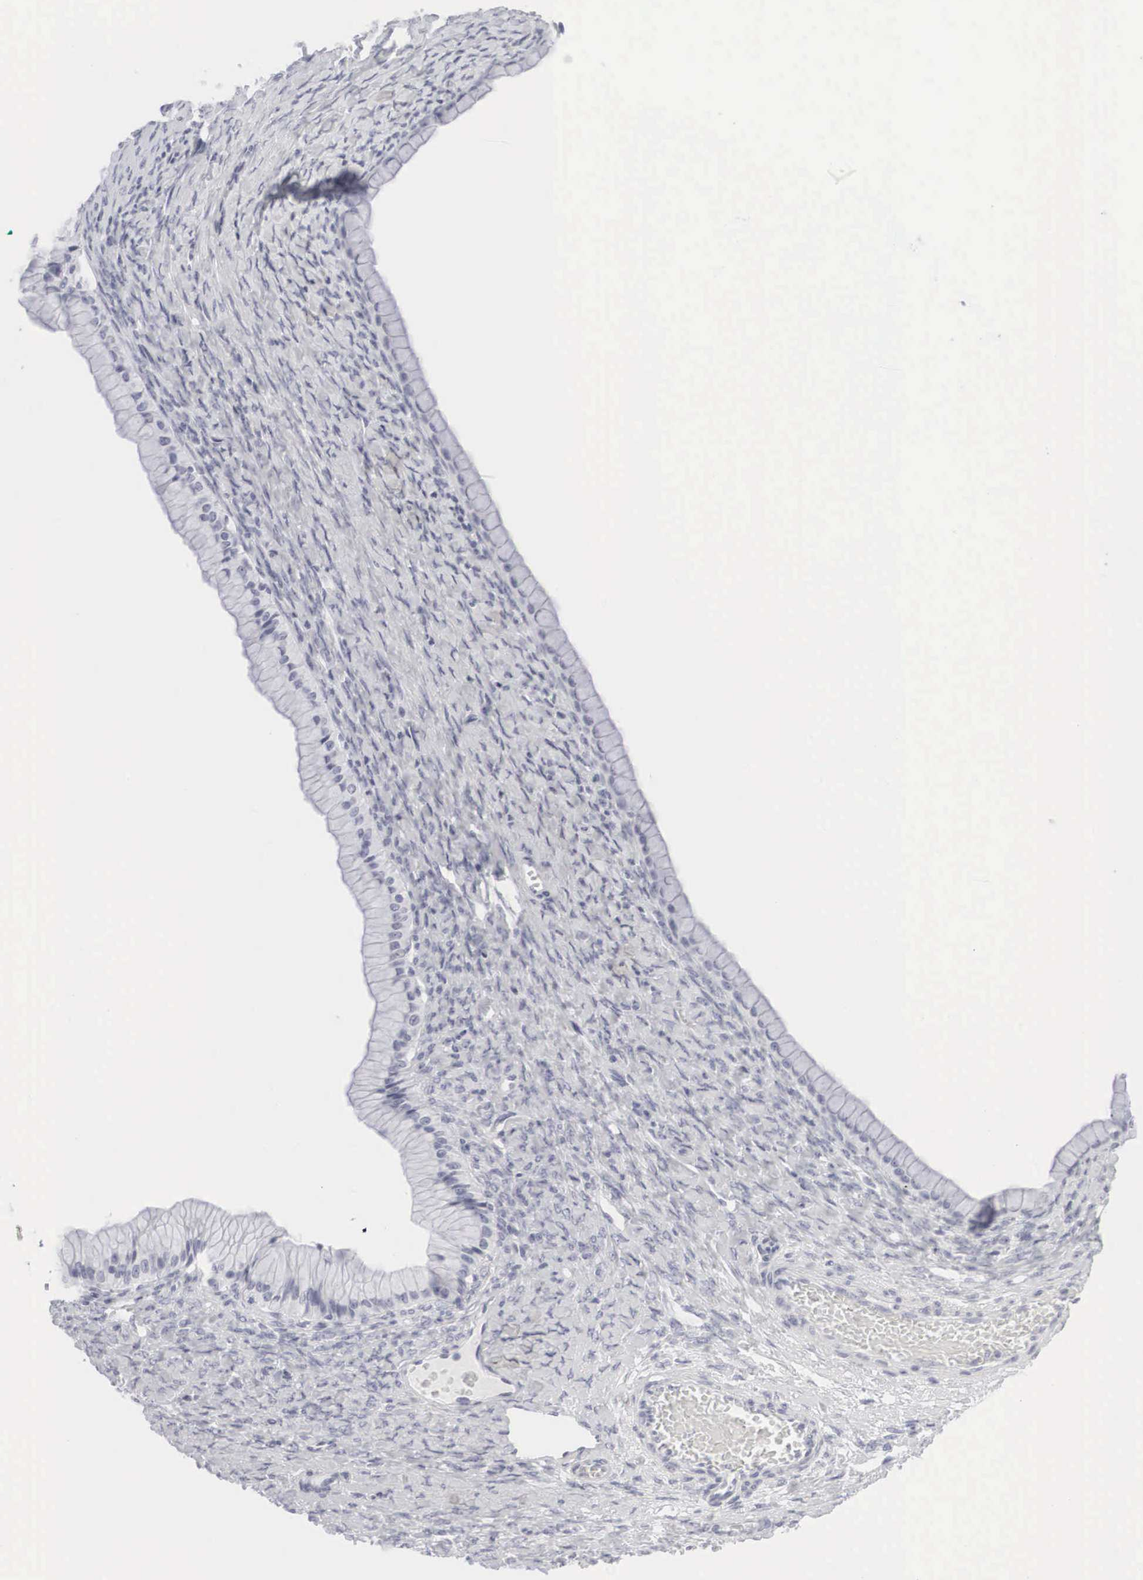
{"staining": {"intensity": "negative", "quantity": "none", "location": "none"}, "tissue": "ovarian cancer", "cell_type": "Tumor cells", "image_type": "cancer", "snomed": [{"axis": "morphology", "description": "Cystadenocarcinoma, mucinous, NOS"}, {"axis": "topography", "description": "Ovary"}], "caption": "Tumor cells are negative for protein expression in human ovarian mucinous cystadenocarcinoma. The staining was performed using DAB to visualize the protein expression in brown, while the nuclei were stained in blue with hematoxylin (Magnification: 20x).", "gene": "KRT14", "patient": {"sex": "female", "age": 25}}